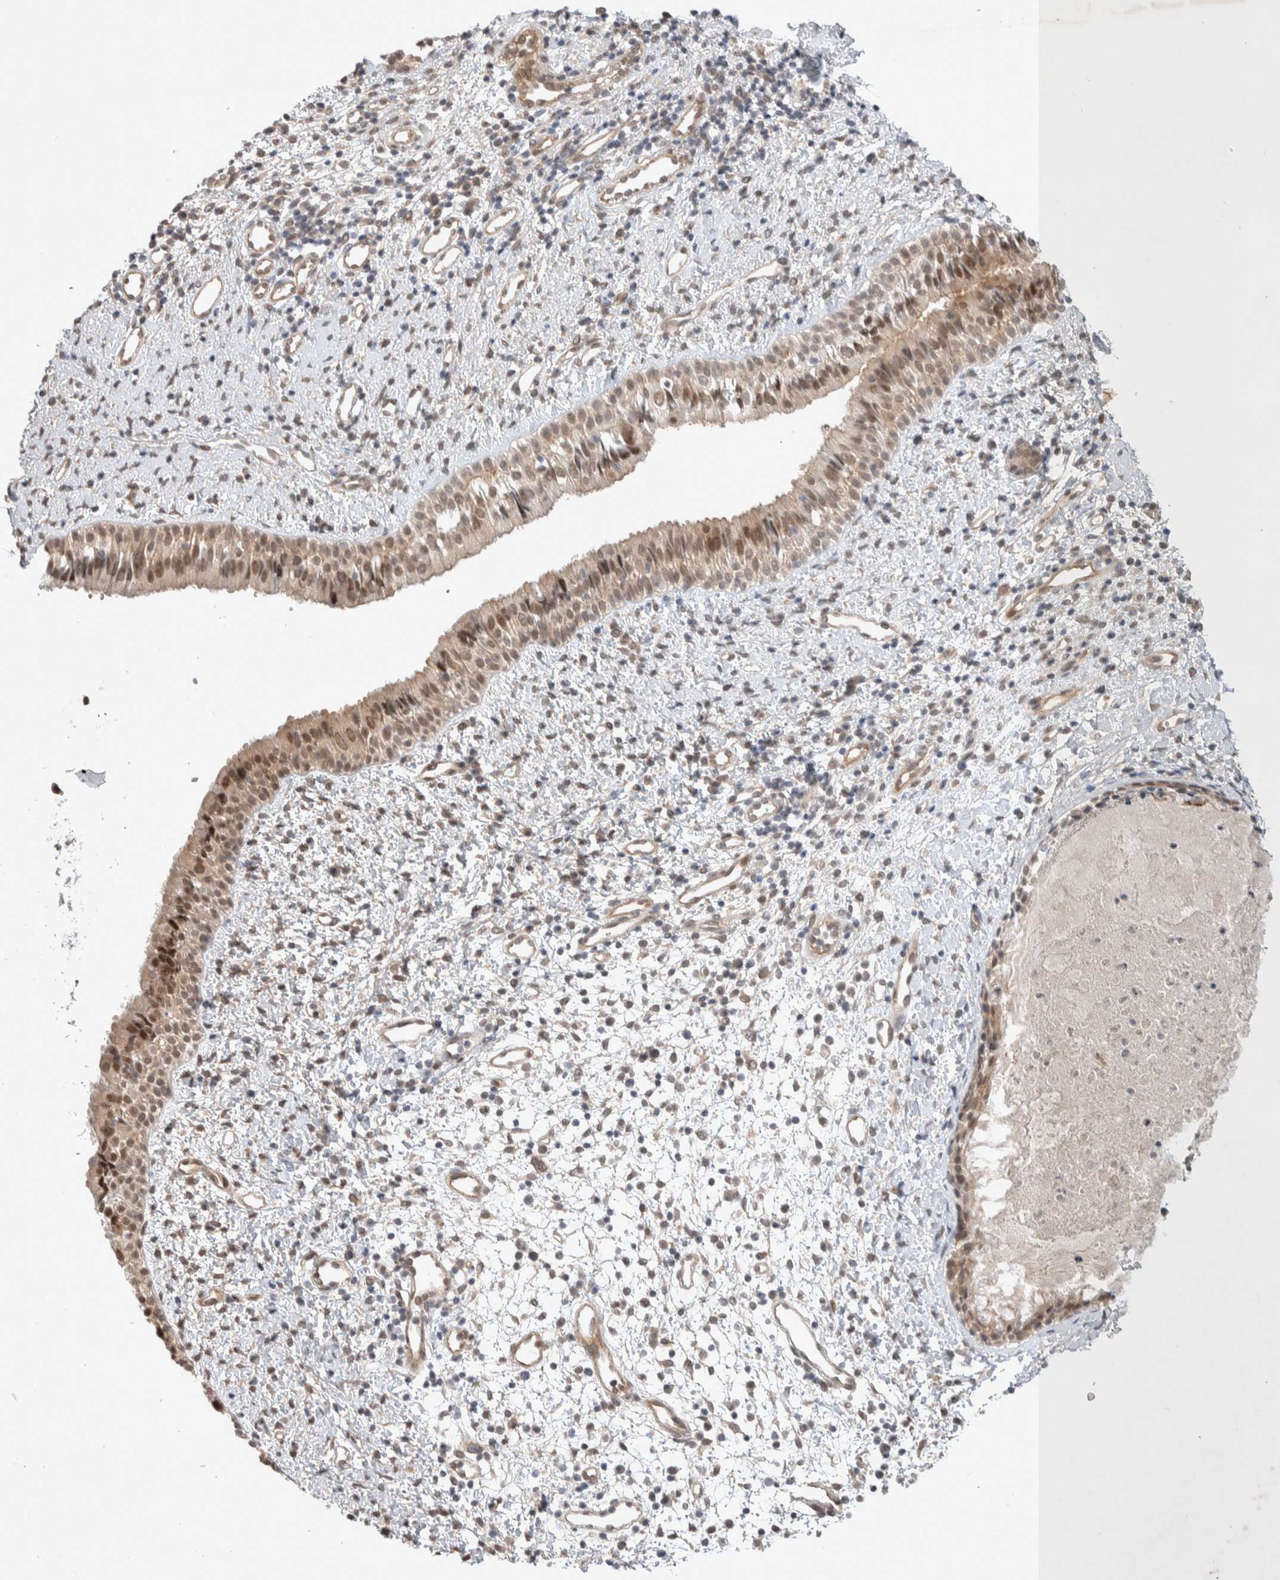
{"staining": {"intensity": "moderate", "quantity": ">75%", "location": "nuclear"}, "tissue": "nasopharynx", "cell_type": "Respiratory epithelial cells", "image_type": "normal", "snomed": [{"axis": "morphology", "description": "Normal tissue, NOS"}, {"axis": "topography", "description": "Nasopharynx"}], "caption": "Immunohistochemical staining of normal nasopharynx exhibits medium levels of moderate nuclear positivity in approximately >75% of respiratory epithelial cells.", "gene": "ZNF704", "patient": {"sex": "male", "age": 22}}